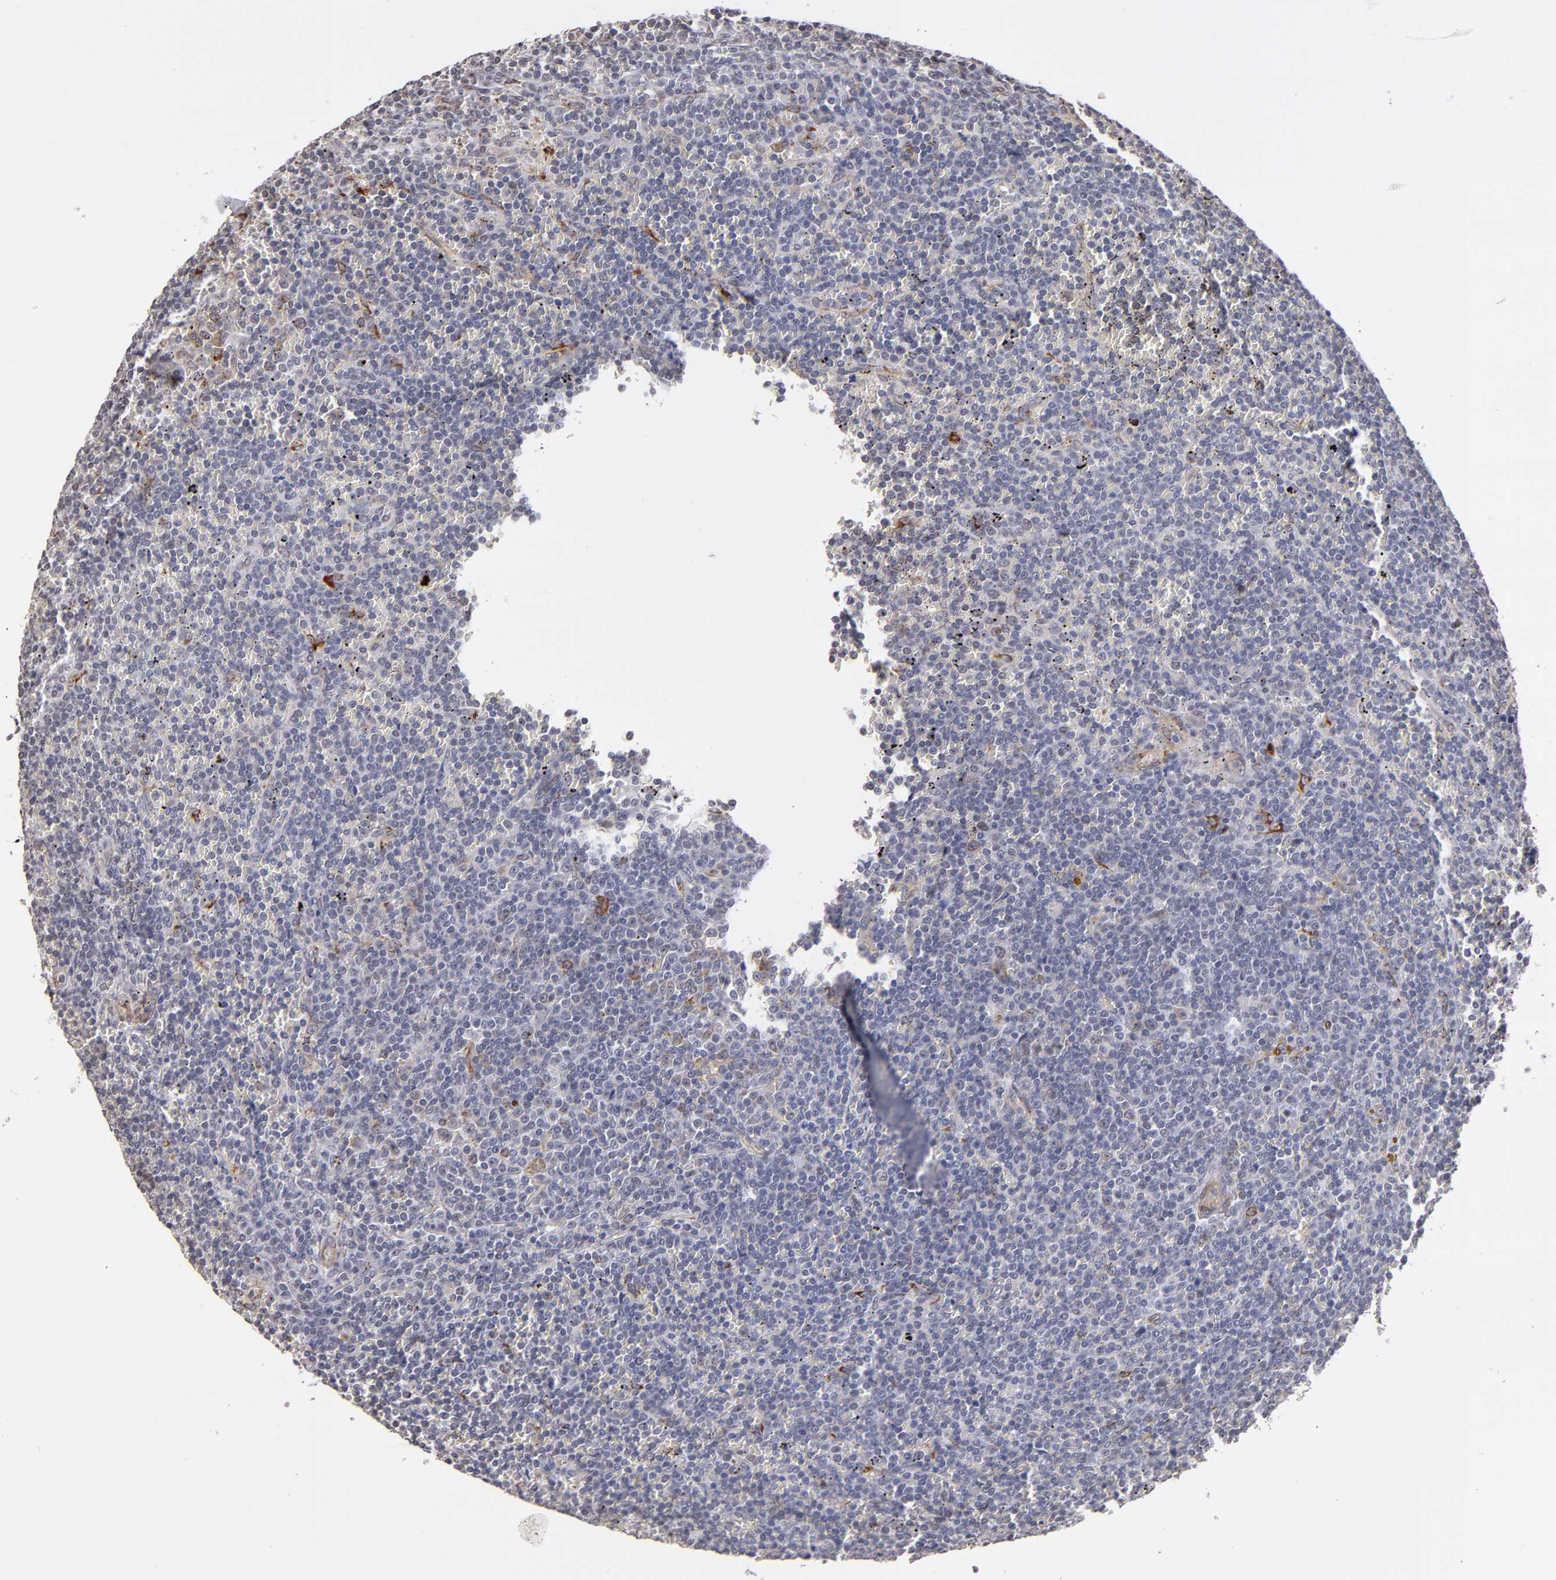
{"staining": {"intensity": "negative", "quantity": "none", "location": "none"}, "tissue": "lymphoma", "cell_type": "Tumor cells", "image_type": "cancer", "snomed": [{"axis": "morphology", "description": "Malignant lymphoma, non-Hodgkin's type, Low grade"}, {"axis": "topography", "description": "Spleen"}], "caption": "Malignant lymphoma, non-Hodgkin's type (low-grade) stained for a protein using immunohistochemistry (IHC) shows no expression tumor cells.", "gene": "LAMC1", "patient": {"sex": "male", "age": 80}}